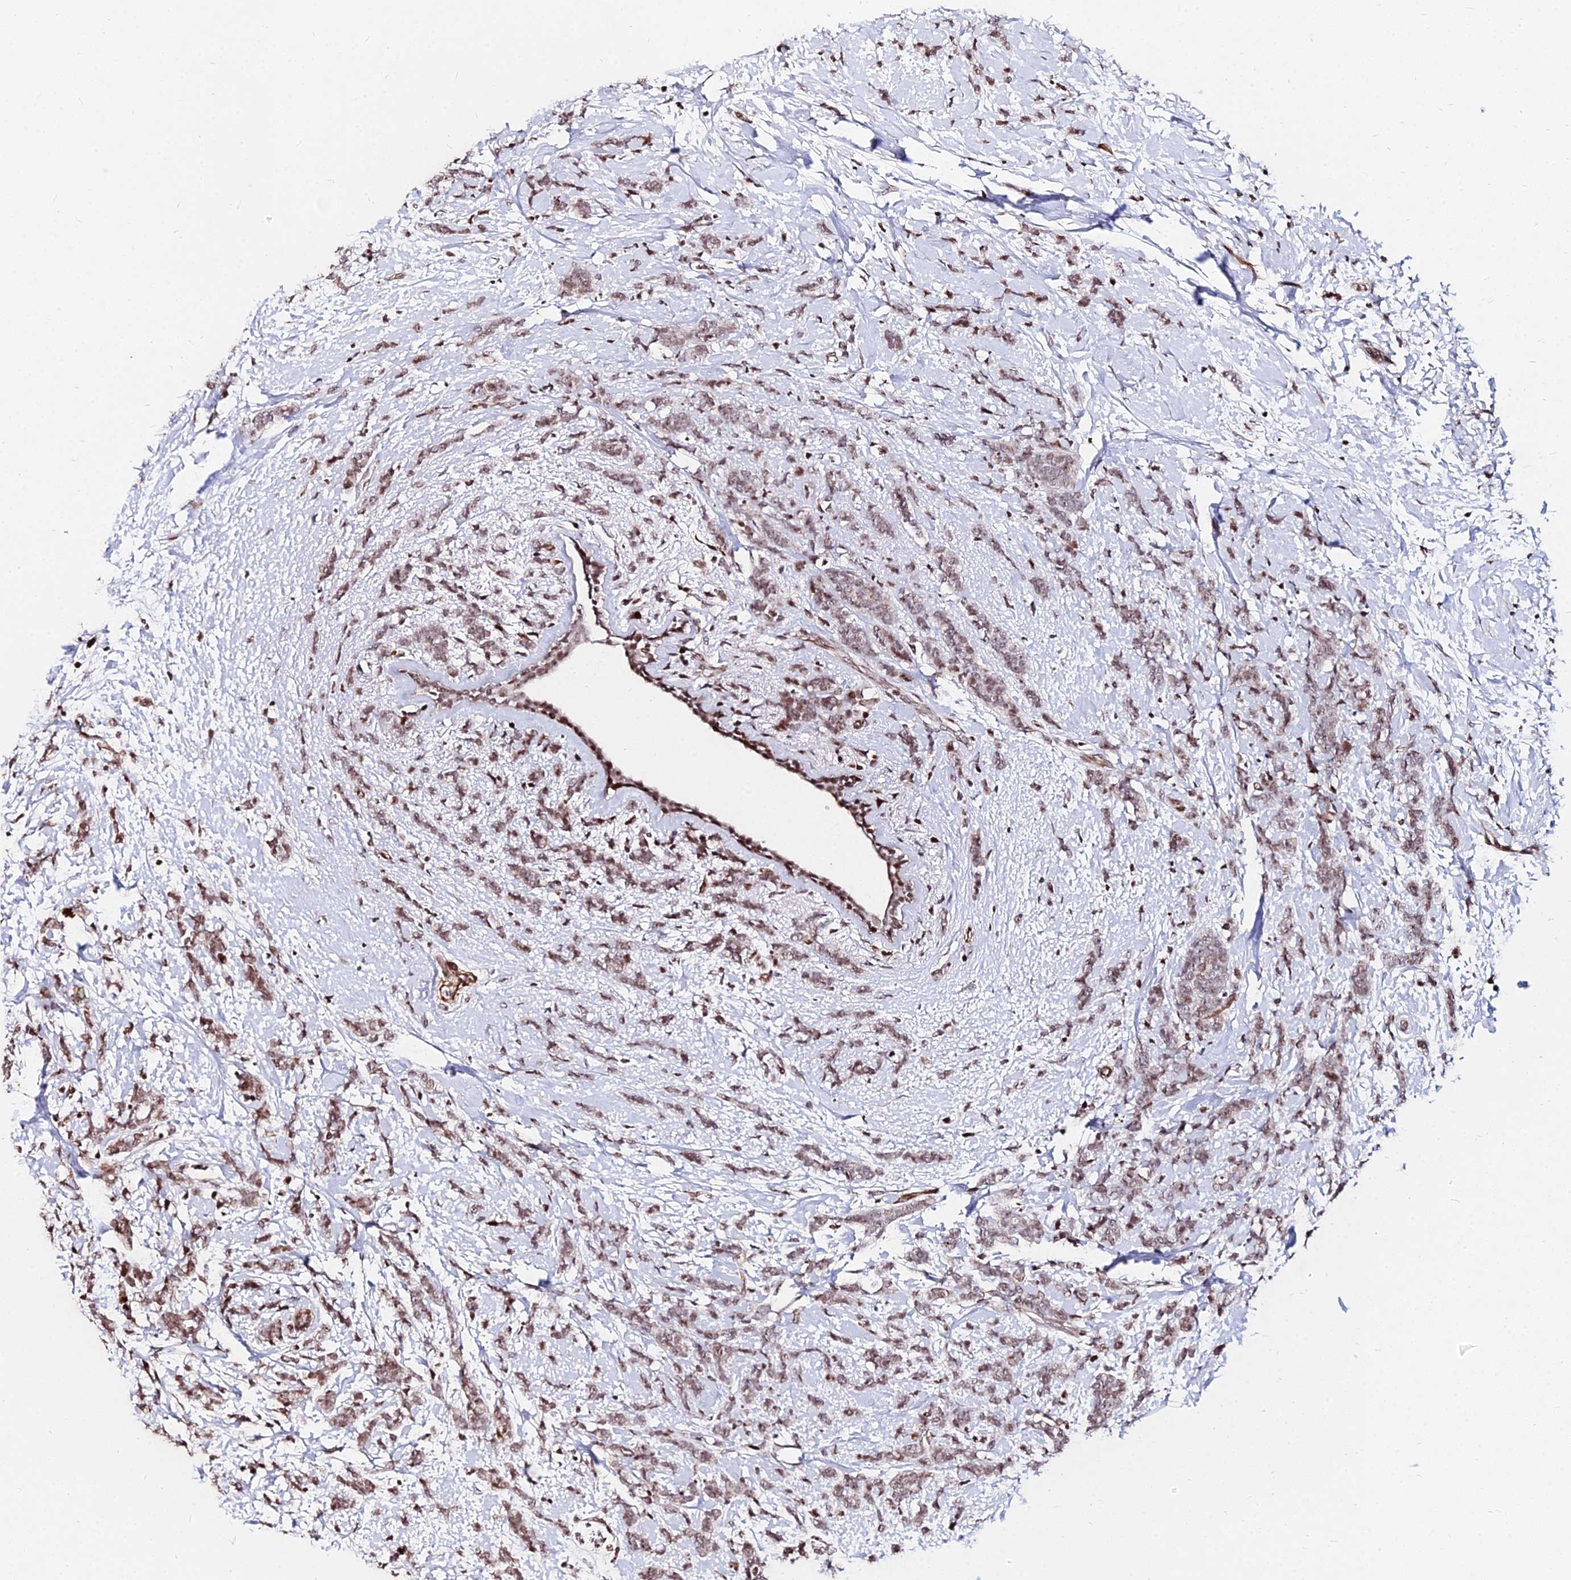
{"staining": {"intensity": "moderate", "quantity": ">75%", "location": "nuclear"}, "tissue": "breast cancer", "cell_type": "Tumor cells", "image_type": "cancer", "snomed": [{"axis": "morphology", "description": "Lobular carcinoma"}, {"axis": "topography", "description": "Breast"}], "caption": "An image of lobular carcinoma (breast) stained for a protein demonstrates moderate nuclear brown staining in tumor cells. The staining was performed using DAB, with brown indicating positive protein expression. Nuclei are stained blue with hematoxylin.", "gene": "NYAP2", "patient": {"sex": "female", "age": 58}}